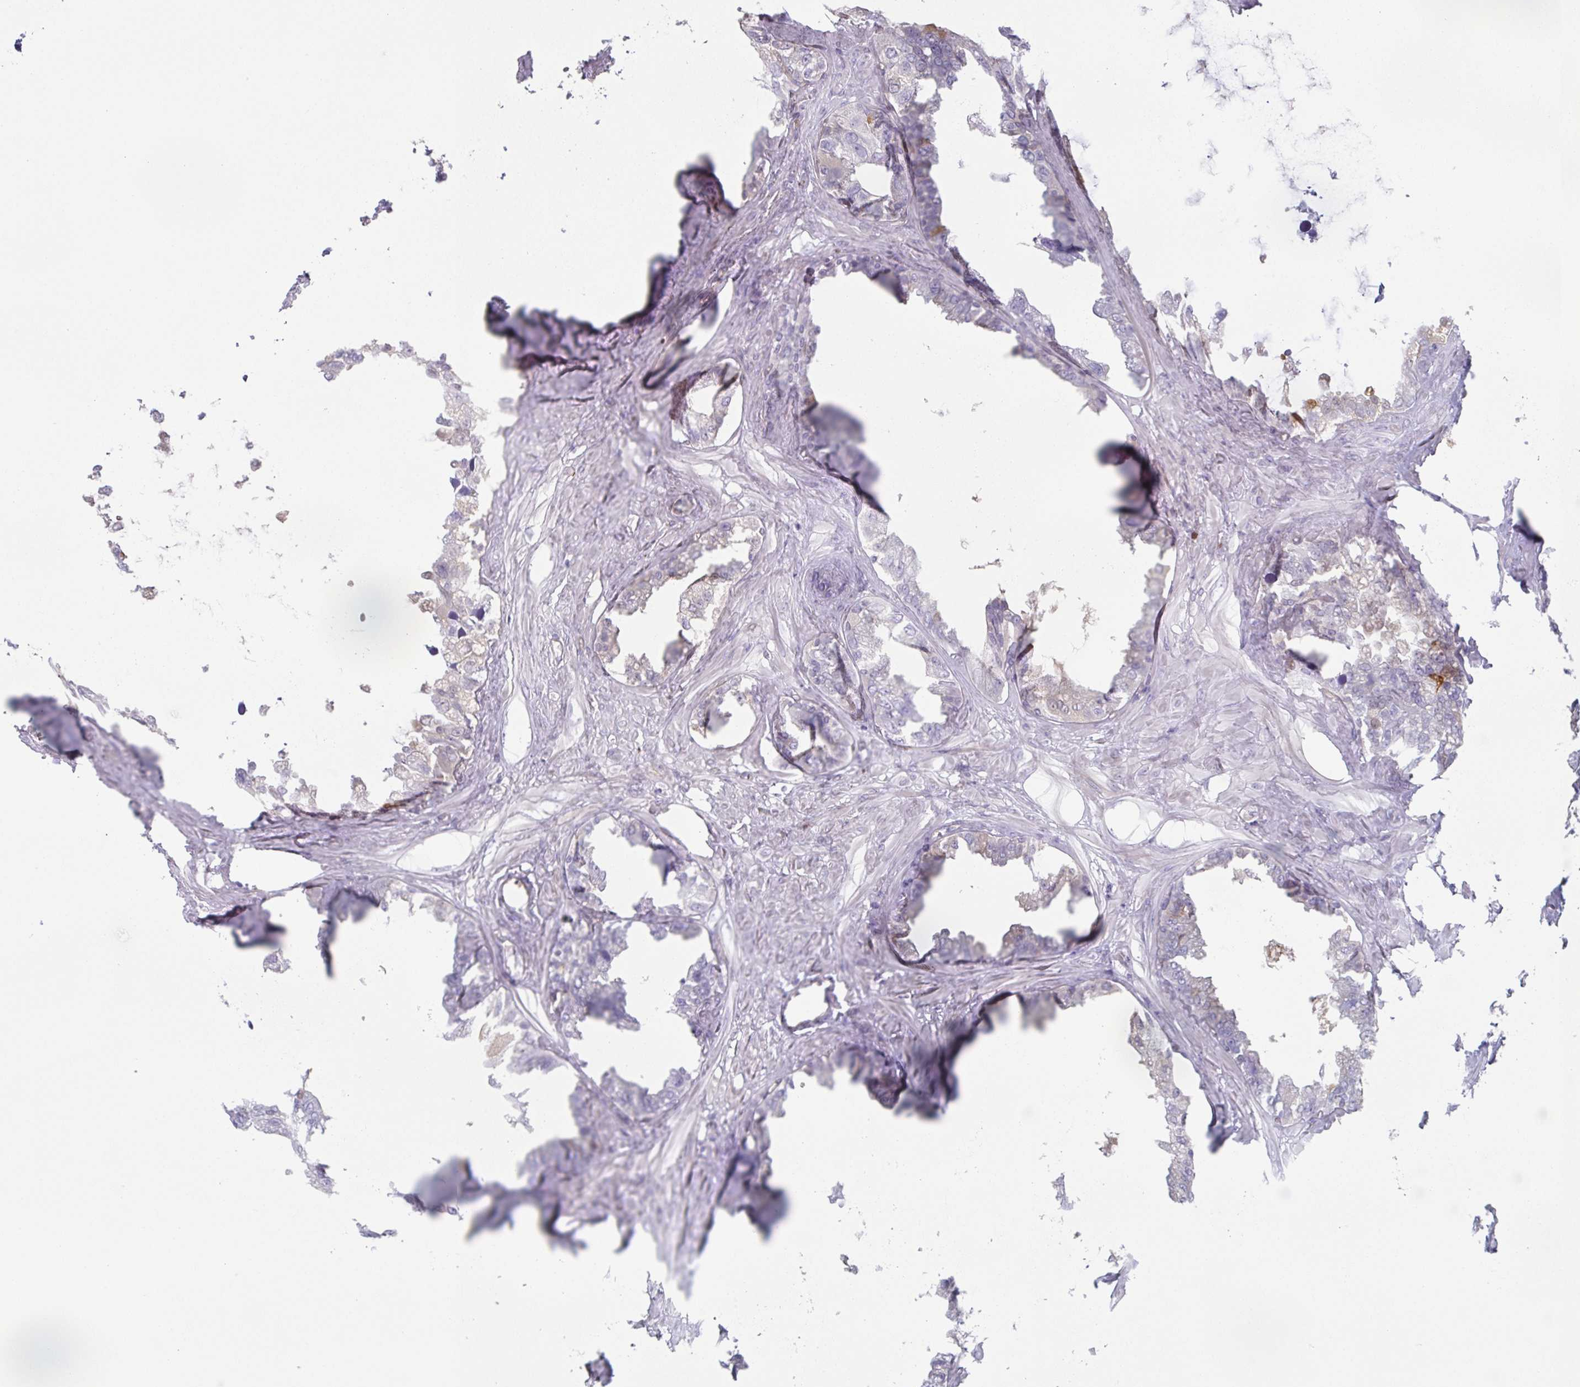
{"staining": {"intensity": "negative", "quantity": "none", "location": "none"}, "tissue": "seminal vesicle", "cell_type": "Glandular cells", "image_type": "normal", "snomed": [{"axis": "morphology", "description": "Normal tissue, NOS"}, {"axis": "topography", "description": "Seminal veicle"}, {"axis": "topography", "description": "Peripheral nerve tissue"}], "caption": "IHC photomicrograph of normal seminal vesicle: human seminal vesicle stained with DAB demonstrates no significant protein staining in glandular cells.", "gene": "RBP1", "patient": {"sex": "male", "age": 76}}